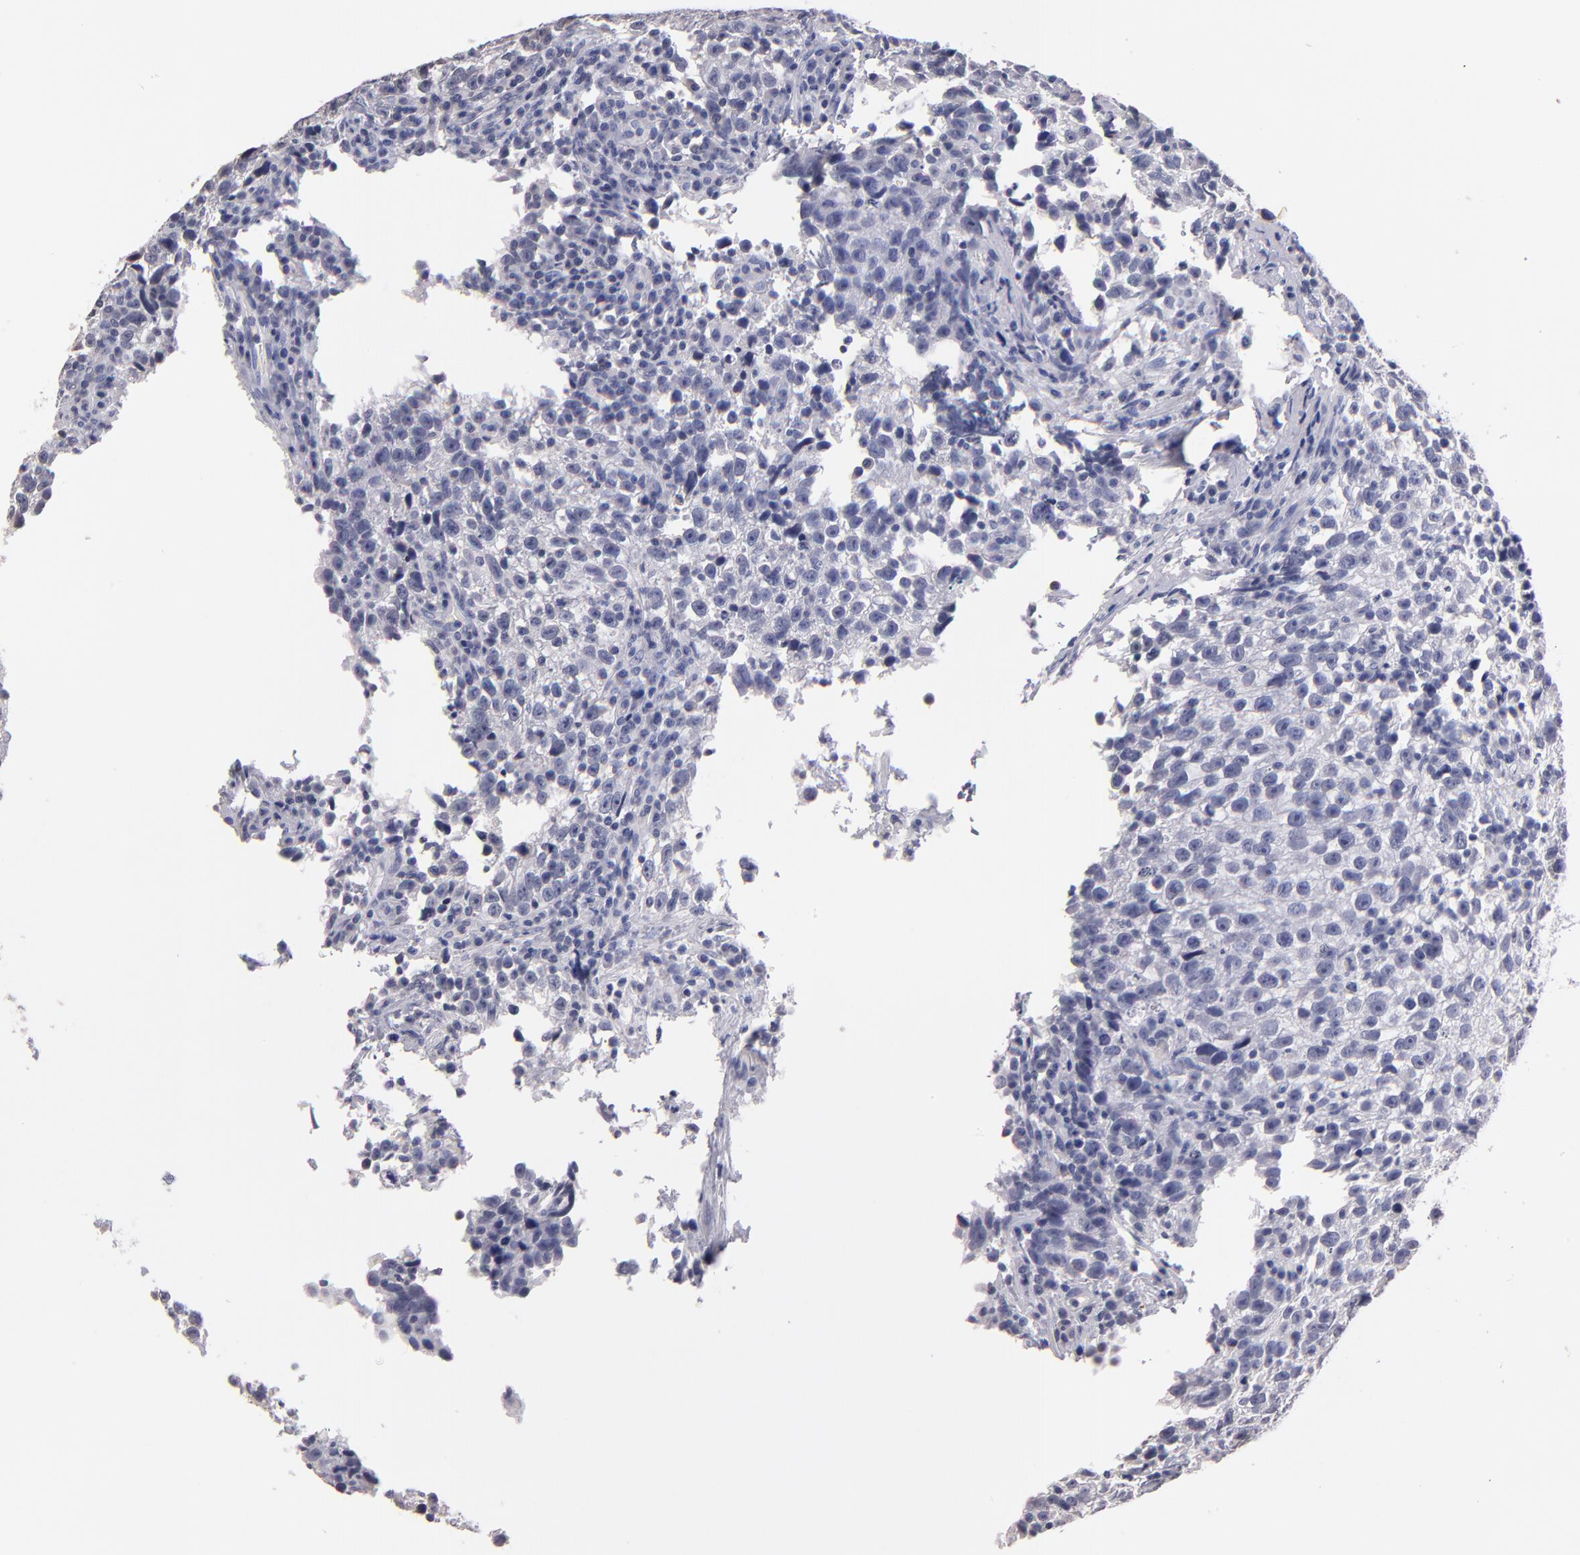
{"staining": {"intensity": "negative", "quantity": "none", "location": "none"}, "tissue": "testis cancer", "cell_type": "Tumor cells", "image_type": "cancer", "snomed": [{"axis": "morphology", "description": "Seminoma, NOS"}, {"axis": "topography", "description": "Testis"}], "caption": "A histopathology image of testis cancer stained for a protein shows no brown staining in tumor cells.", "gene": "SOX10", "patient": {"sex": "male", "age": 38}}